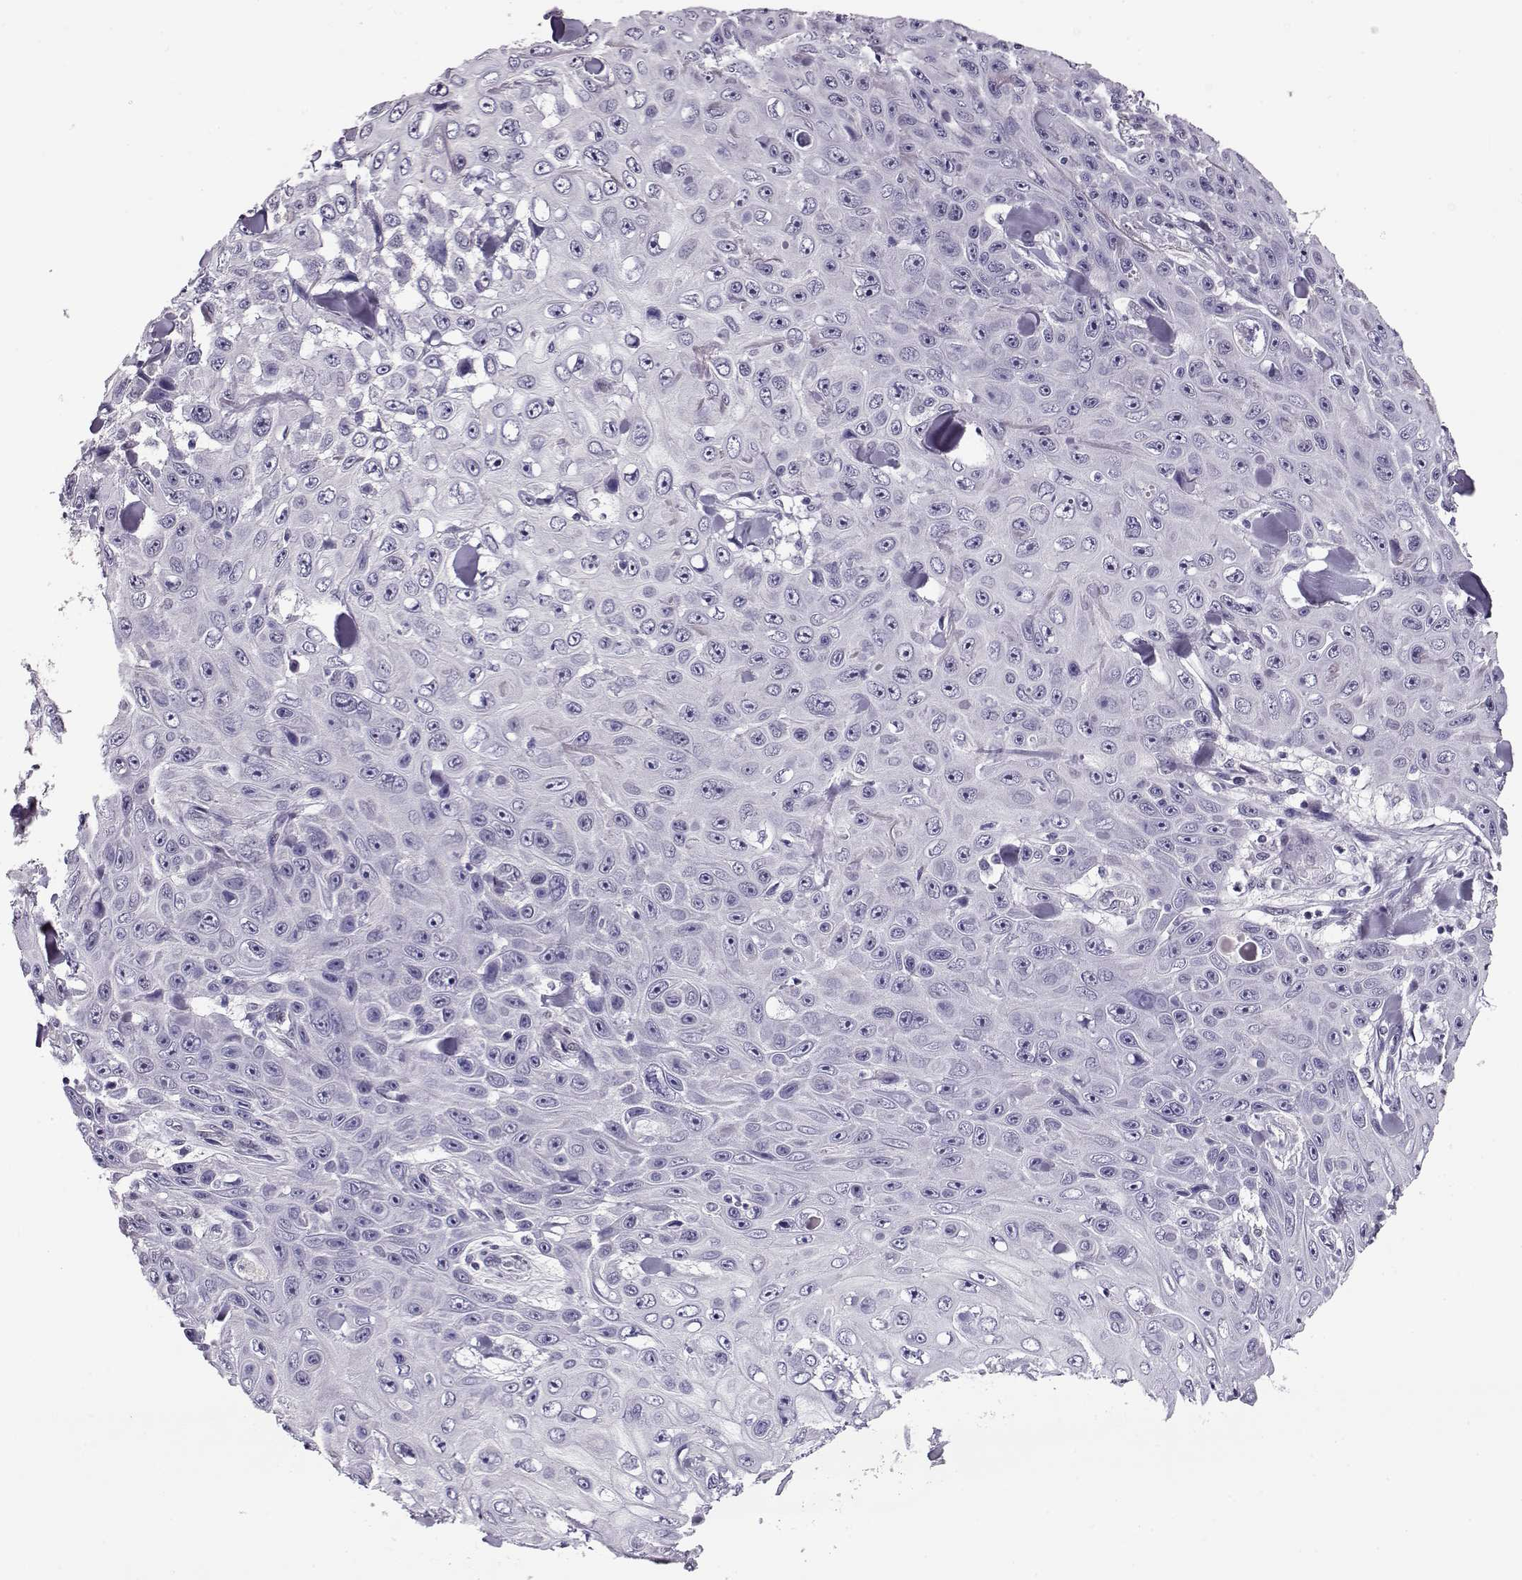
{"staining": {"intensity": "negative", "quantity": "none", "location": "none"}, "tissue": "skin cancer", "cell_type": "Tumor cells", "image_type": "cancer", "snomed": [{"axis": "morphology", "description": "Squamous cell carcinoma, NOS"}, {"axis": "topography", "description": "Skin"}], "caption": "DAB immunohistochemical staining of human skin cancer demonstrates no significant staining in tumor cells. Brightfield microscopy of immunohistochemistry stained with DAB (3,3'-diaminobenzidine) (brown) and hematoxylin (blue), captured at high magnification.", "gene": "POLI", "patient": {"sex": "male", "age": 82}}